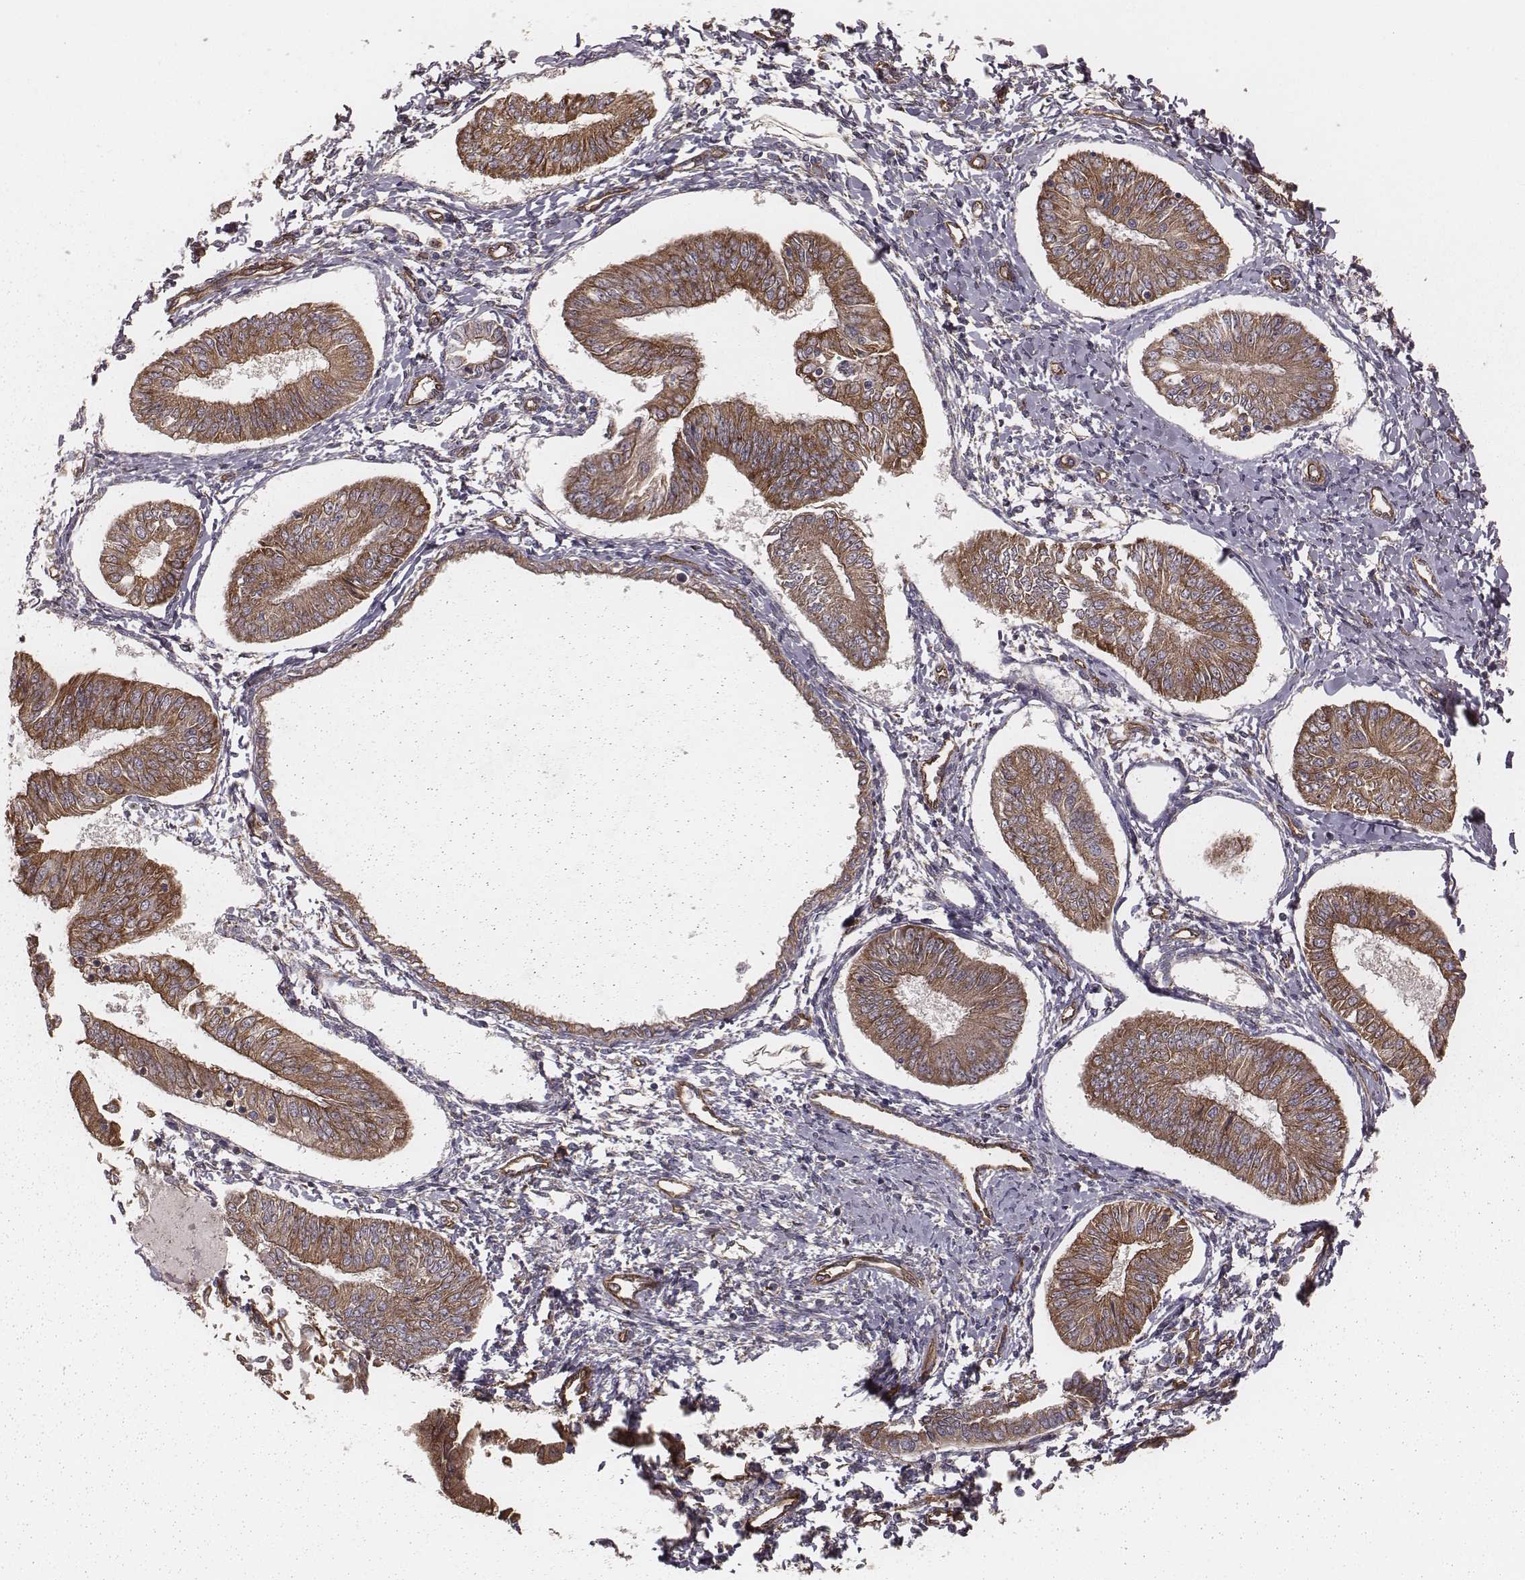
{"staining": {"intensity": "moderate", "quantity": ">75%", "location": "cytoplasmic/membranous"}, "tissue": "endometrial cancer", "cell_type": "Tumor cells", "image_type": "cancer", "snomed": [{"axis": "morphology", "description": "Adenocarcinoma, NOS"}, {"axis": "topography", "description": "Endometrium"}], "caption": "Brown immunohistochemical staining in endometrial adenocarcinoma reveals moderate cytoplasmic/membranous expression in approximately >75% of tumor cells. The staining was performed using DAB, with brown indicating positive protein expression. Nuclei are stained blue with hematoxylin.", "gene": "PALMD", "patient": {"sex": "female", "age": 58}}